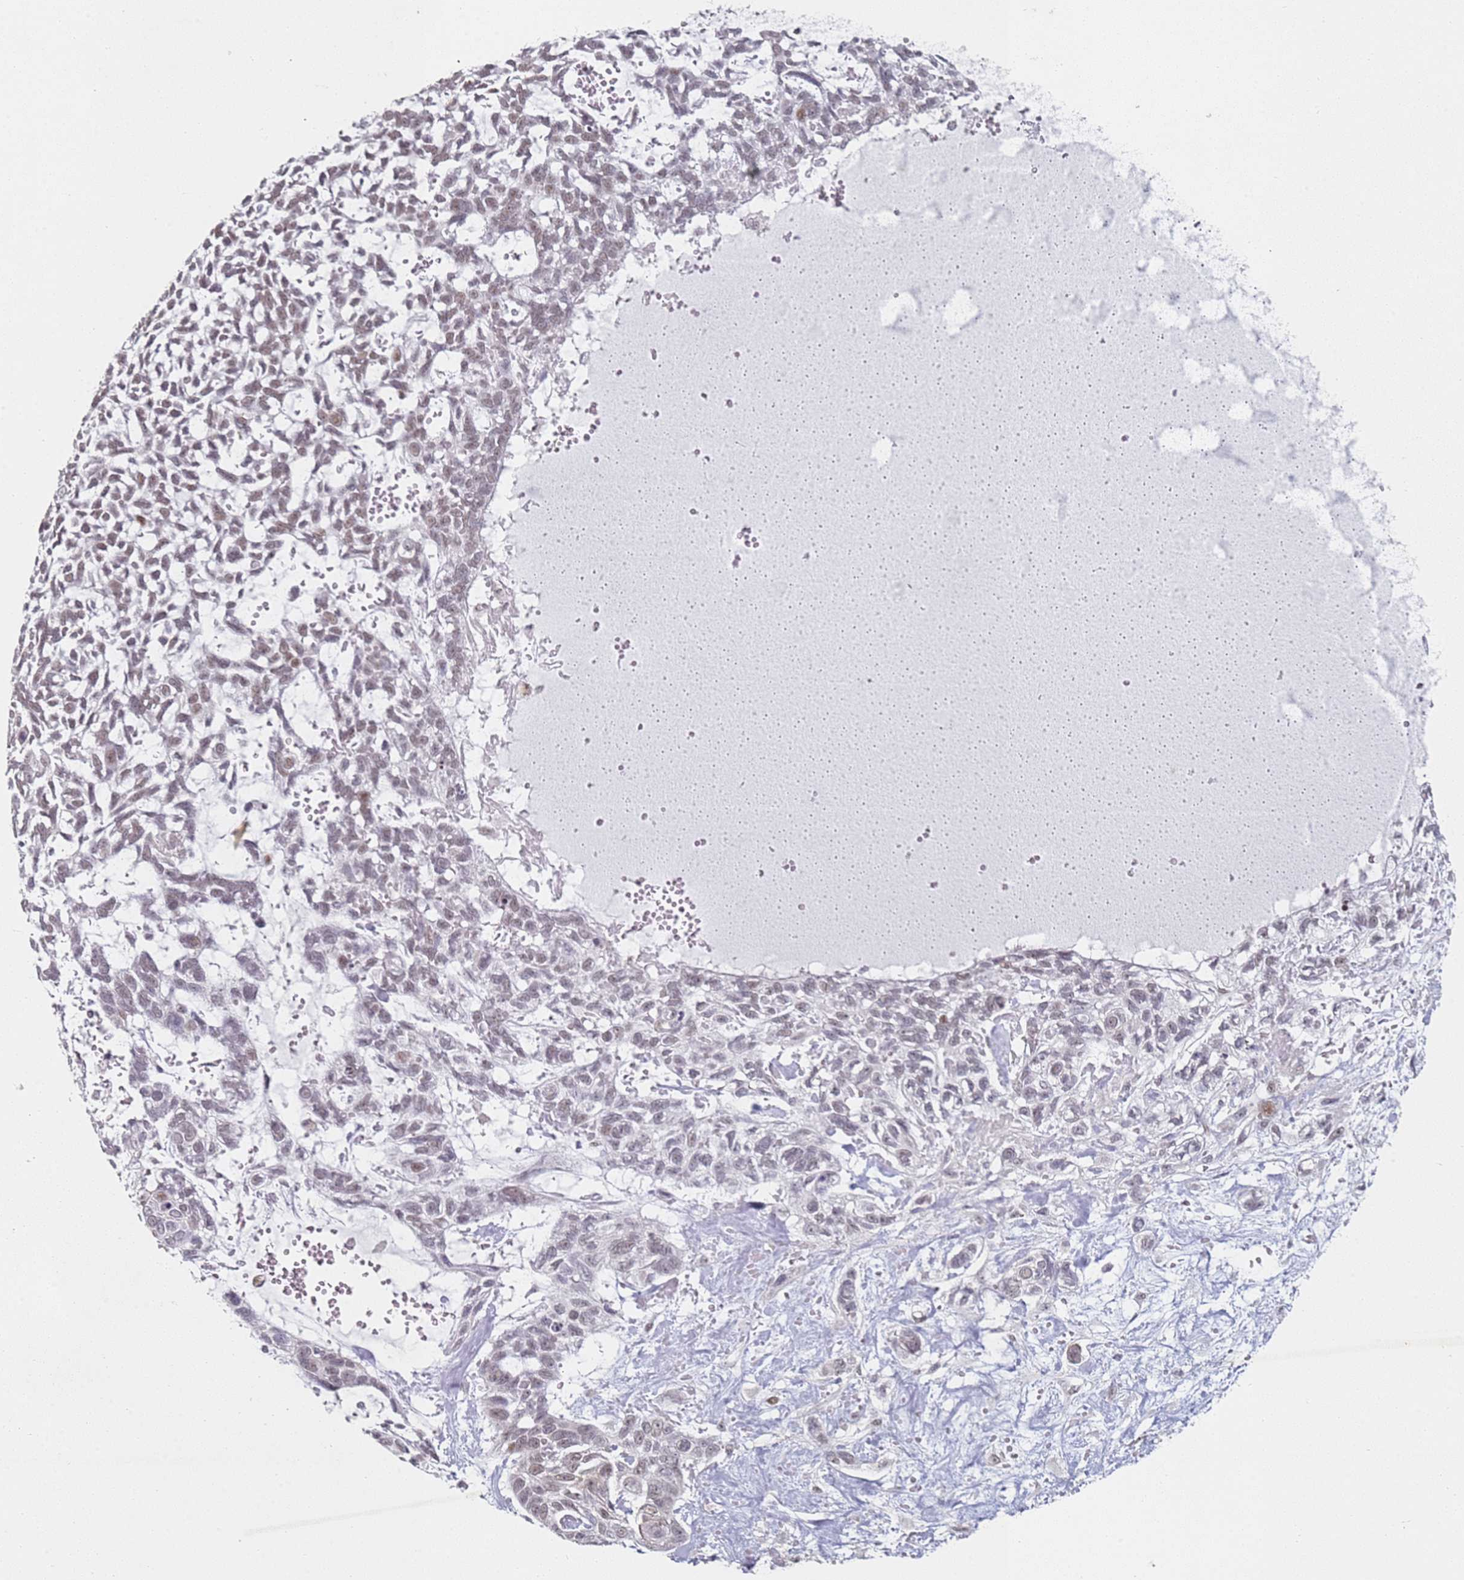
{"staining": {"intensity": "weak", "quantity": ">75%", "location": "nuclear"}, "tissue": "skin cancer", "cell_type": "Tumor cells", "image_type": "cancer", "snomed": [{"axis": "morphology", "description": "Basal cell carcinoma"}, {"axis": "topography", "description": "Skin"}], "caption": "Immunohistochemical staining of skin basal cell carcinoma displays weak nuclear protein expression in approximately >75% of tumor cells. The protein of interest is stained brown, and the nuclei are stained in blue (DAB IHC with brightfield microscopy, high magnification).", "gene": "ATF6B", "patient": {"sex": "male", "age": 88}}